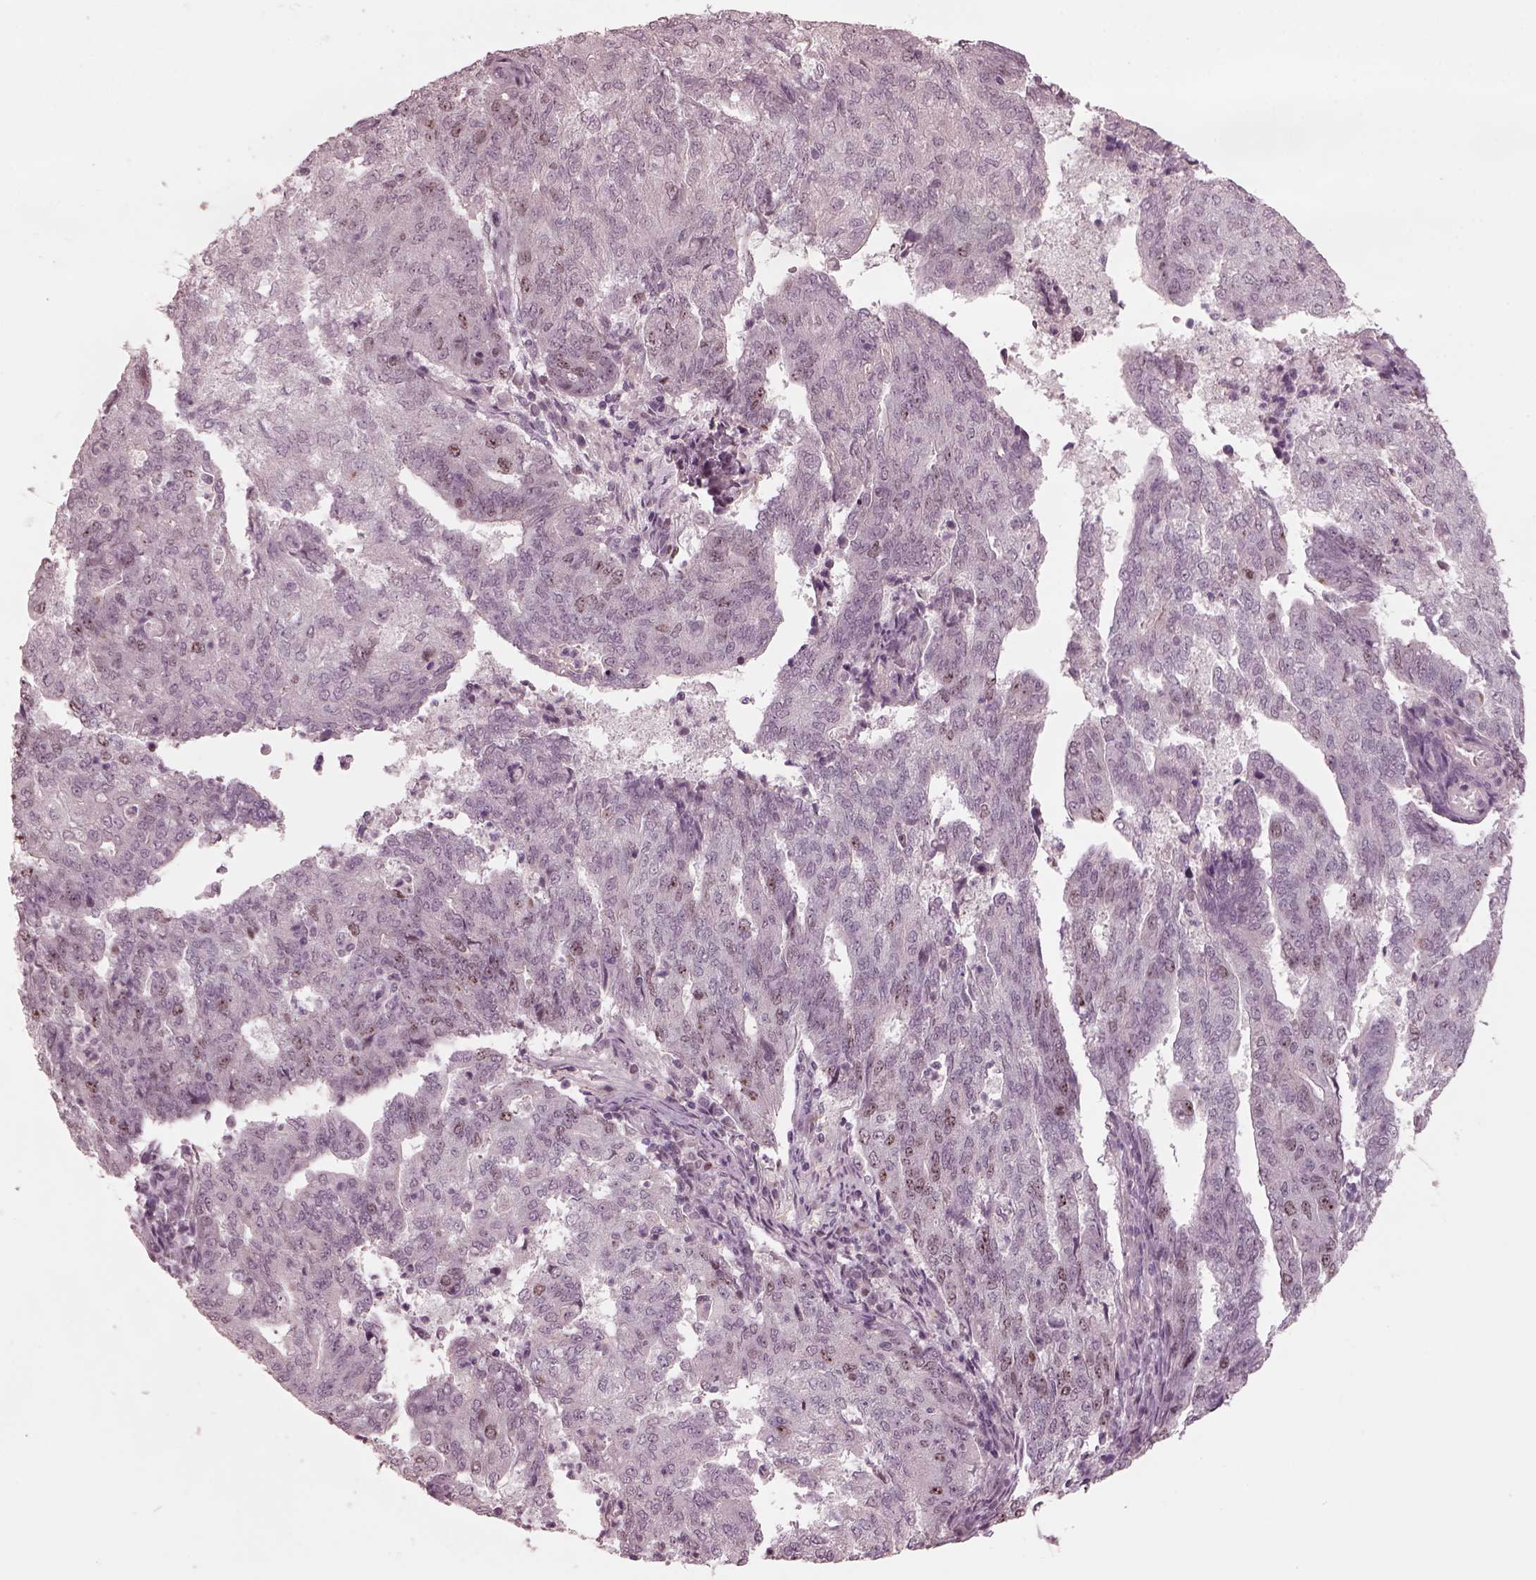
{"staining": {"intensity": "negative", "quantity": "none", "location": "none"}, "tissue": "endometrial cancer", "cell_type": "Tumor cells", "image_type": "cancer", "snomed": [{"axis": "morphology", "description": "Adenocarcinoma, NOS"}, {"axis": "topography", "description": "Endometrium"}], "caption": "Tumor cells are negative for brown protein staining in endometrial cancer. The staining was performed using DAB (3,3'-diaminobenzidine) to visualize the protein expression in brown, while the nuclei were stained in blue with hematoxylin (Magnification: 20x).", "gene": "SAXO1", "patient": {"sex": "female", "age": 82}}